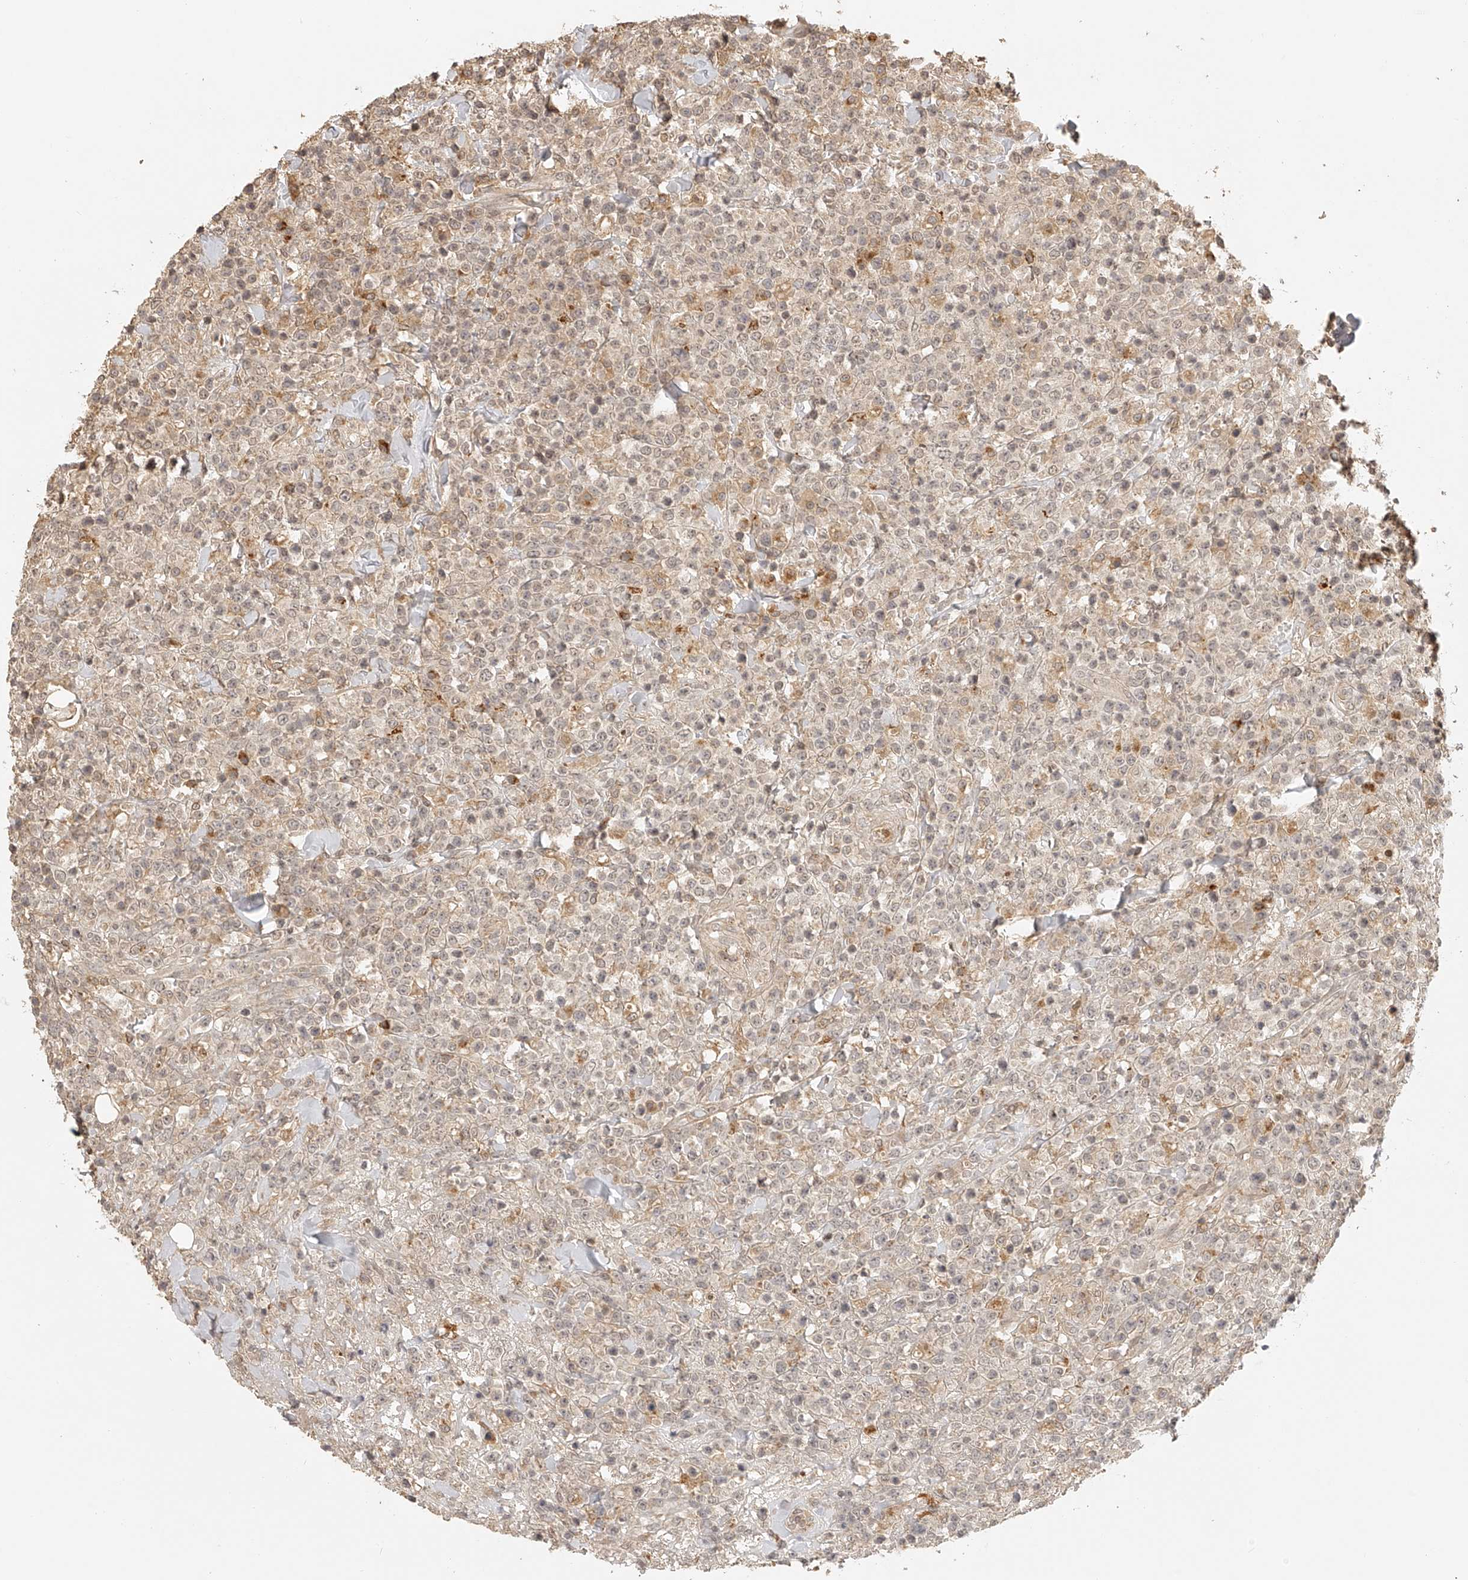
{"staining": {"intensity": "negative", "quantity": "none", "location": "none"}, "tissue": "lymphoma", "cell_type": "Tumor cells", "image_type": "cancer", "snomed": [{"axis": "morphology", "description": "Malignant lymphoma, non-Hodgkin's type, High grade"}, {"axis": "topography", "description": "Colon"}], "caption": "Tumor cells are negative for protein expression in human lymphoma.", "gene": "BCL2L11", "patient": {"sex": "female", "age": 53}}